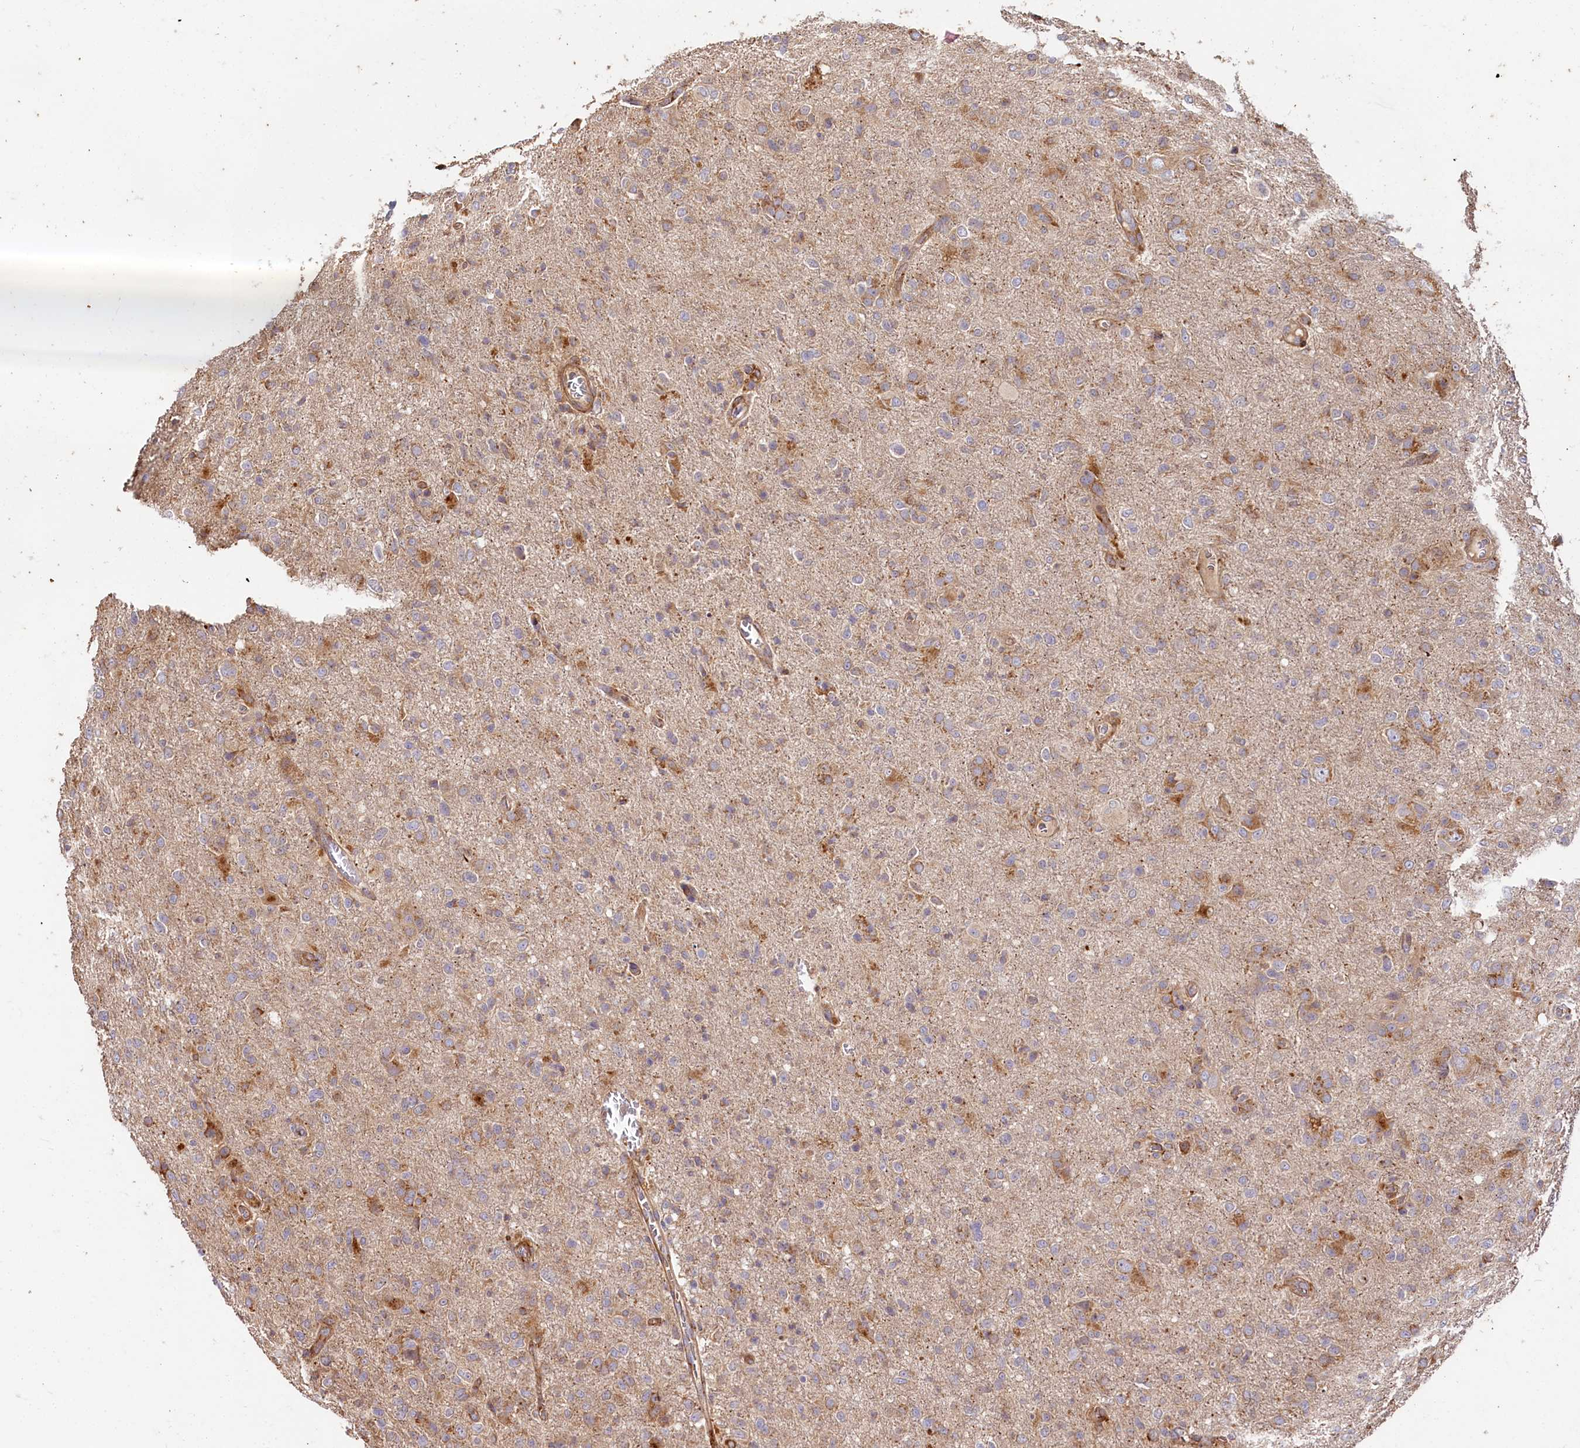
{"staining": {"intensity": "moderate", "quantity": "25%-75%", "location": "cytoplasmic/membranous"}, "tissue": "glioma", "cell_type": "Tumor cells", "image_type": "cancer", "snomed": [{"axis": "morphology", "description": "Glioma, malignant, High grade"}, {"axis": "topography", "description": "Brain"}], "caption": "Glioma stained with immunohistochemistry shows moderate cytoplasmic/membranous staining in approximately 25%-75% of tumor cells.", "gene": "WDR73", "patient": {"sex": "female", "age": 57}}